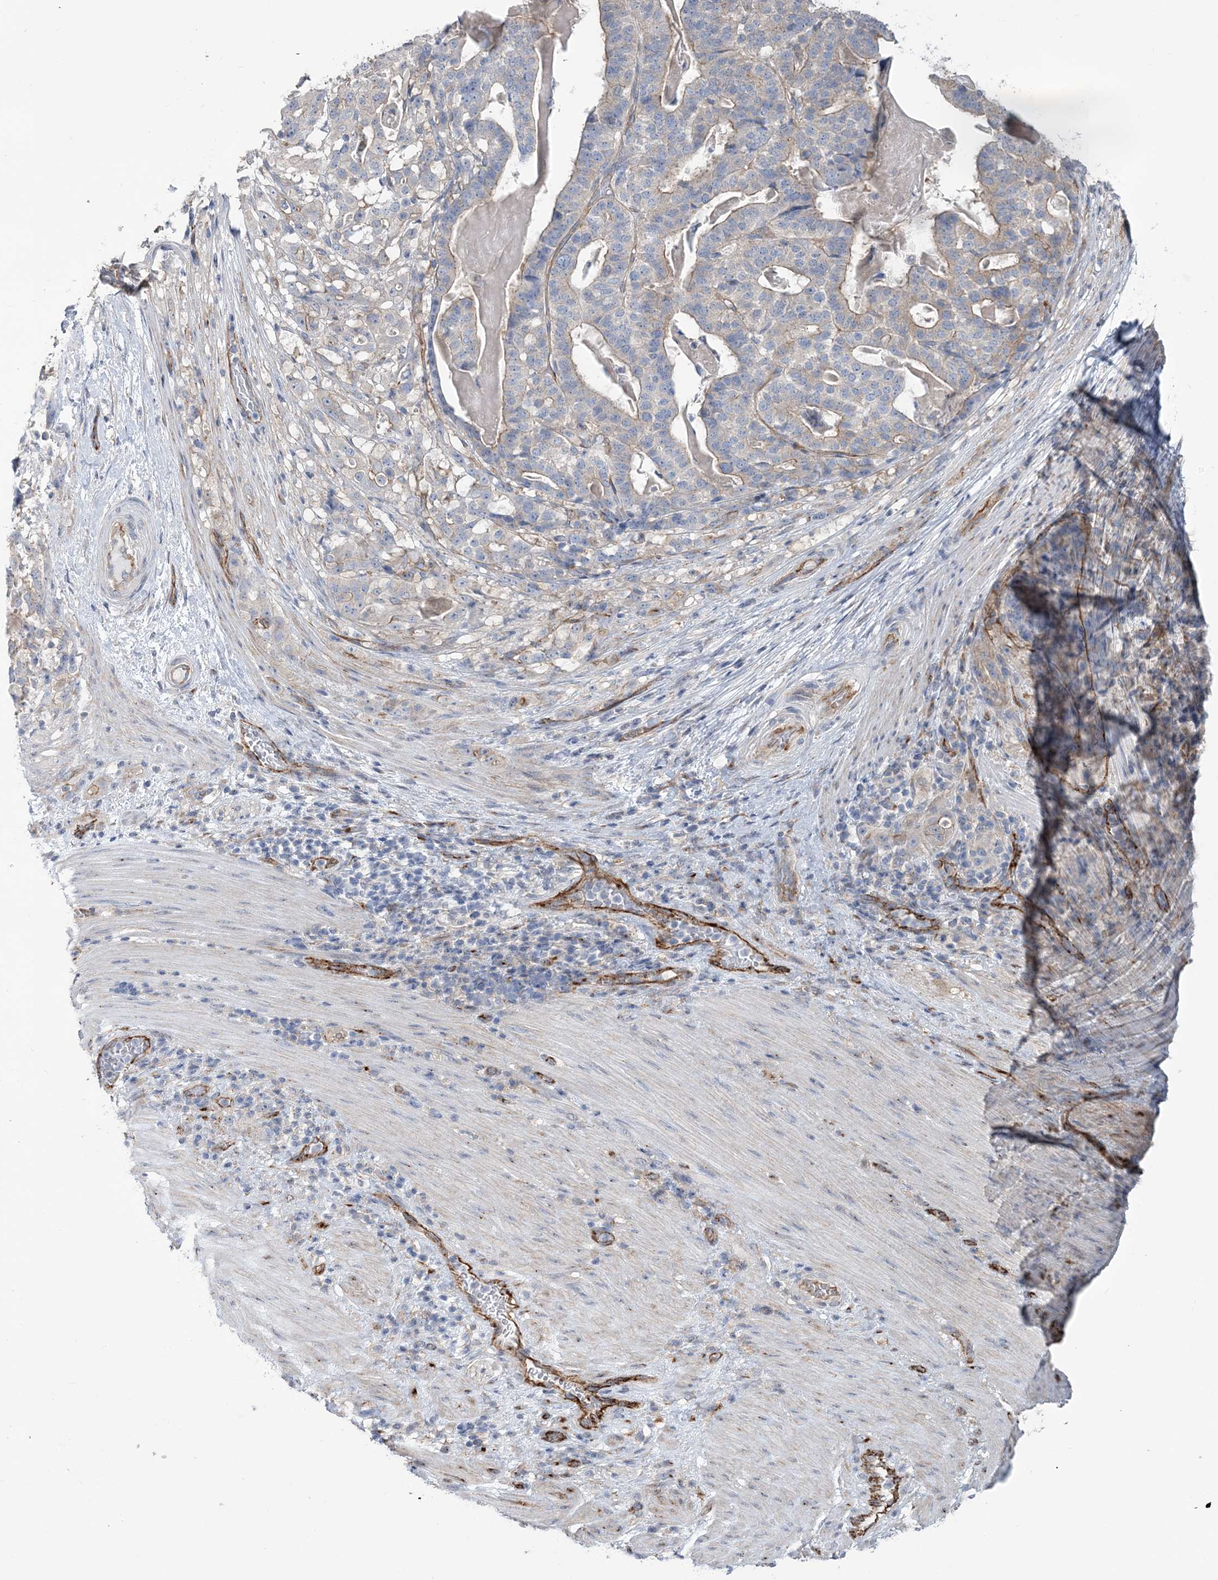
{"staining": {"intensity": "weak", "quantity": "<25%", "location": "cytoplasmic/membranous"}, "tissue": "stomach cancer", "cell_type": "Tumor cells", "image_type": "cancer", "snomed": [{"axis": "morphology", "description": "Adenocarcinoma, NOS"}, {"axis": "topography", "description": "Stomach"}], "caption": "High power microscopy image of an immunohistochemistry (IHC) photomicrograph of stomach cancer, revealing no significant staining in tumor cells.", "gene": "RAB11FIP5", "patient": {"sex": "male", "age": 48}}